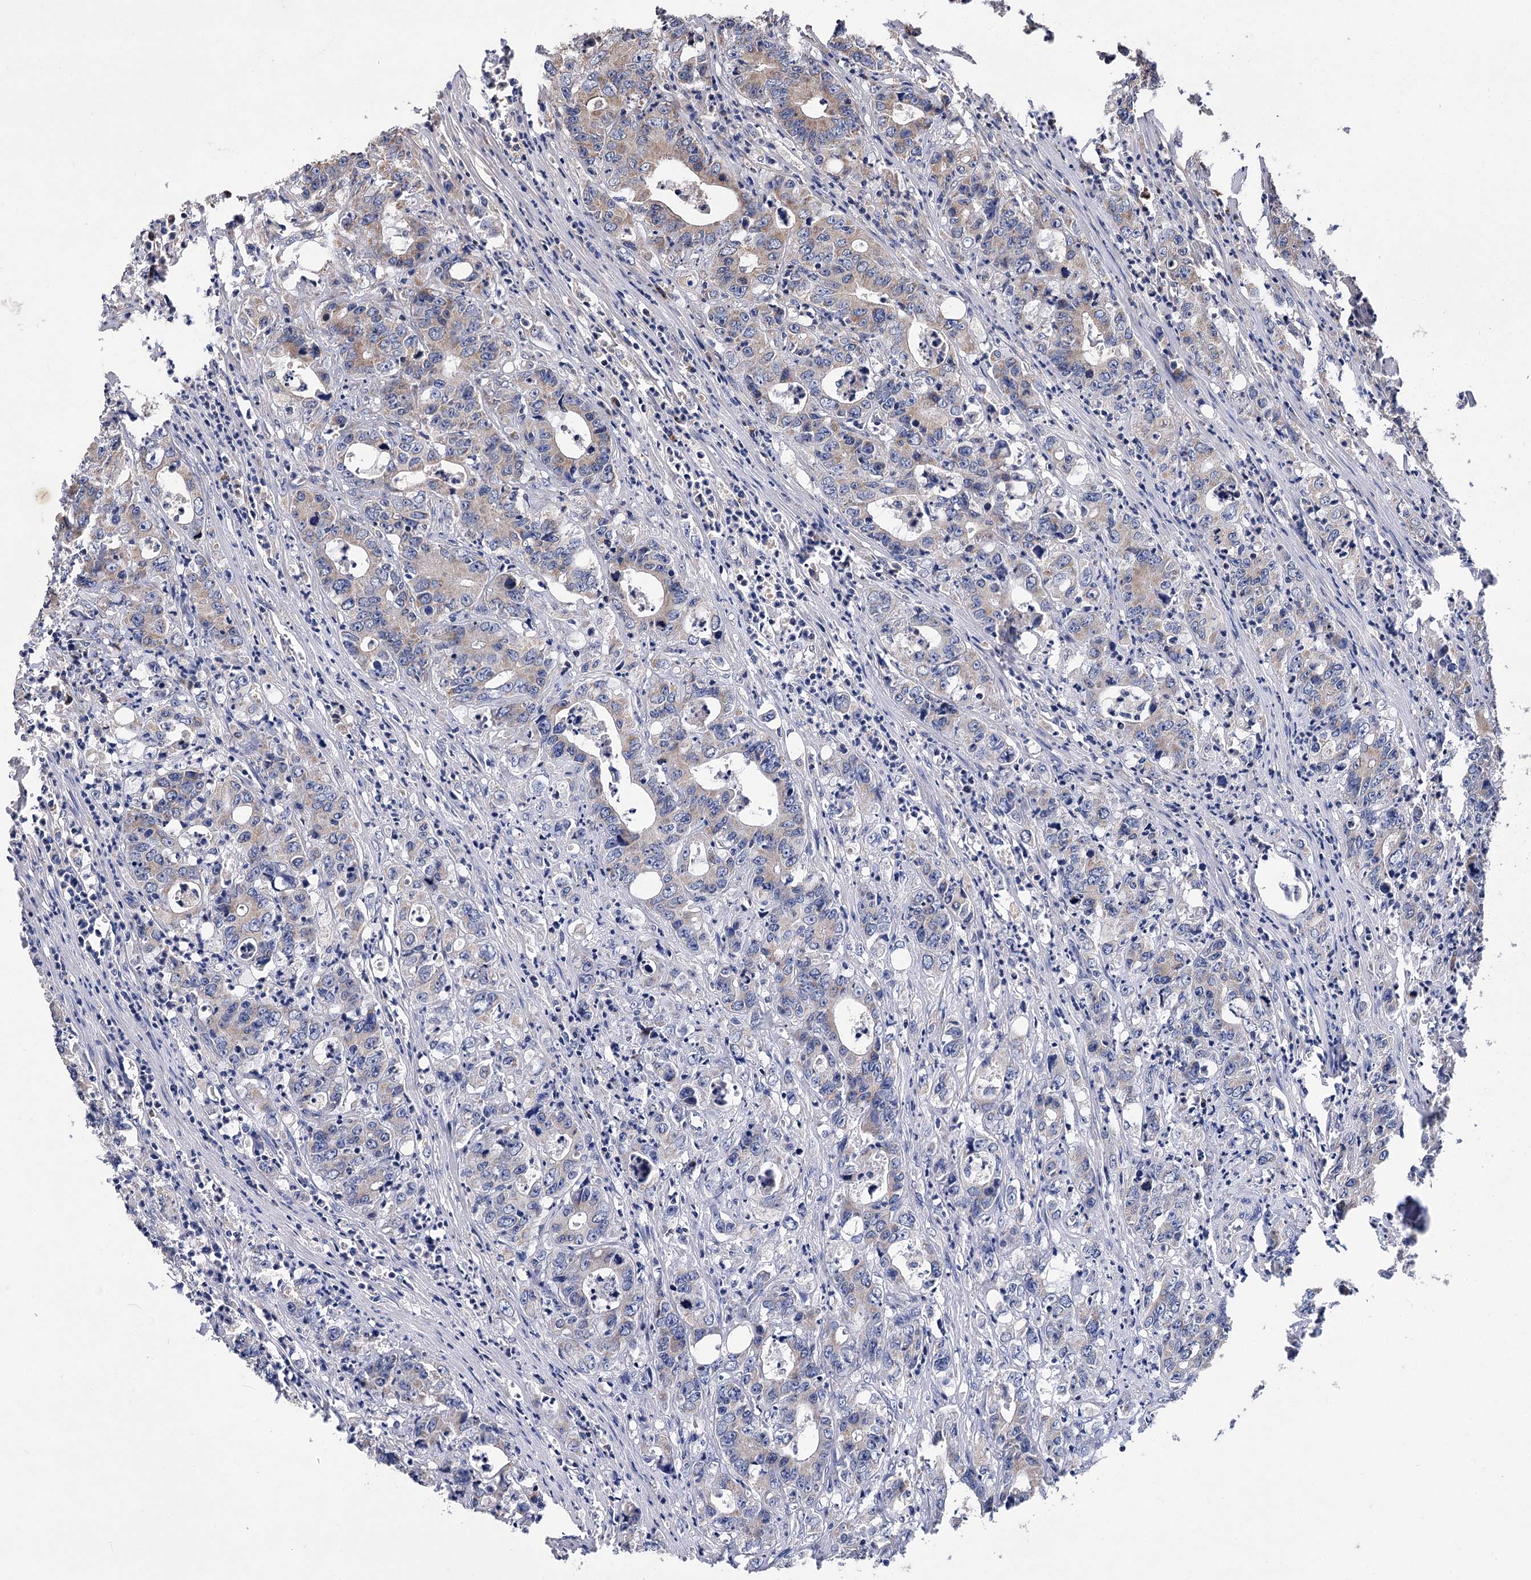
{"staining": {"intensity": "moderate", "quantity": "<25%", "location": "cytoplasmic/membranous"}, "tissue": "colorectal cancer", "cell_type": "Tumor cells", "image_type": "cancer", "snomed": [{"axis": "morphology", "description": "Adenocarcinoma, NOS"}, {"axis": "topography", "description": "Colon"}], "caption": "This is an image of IHC staining of adenocarcinoma (colorectal), which shows moderate expression in the cytoplasmic/membranous of tumor cells.", "gene": "RASSF3", "patient": {"sex": "female", "age": 75}}